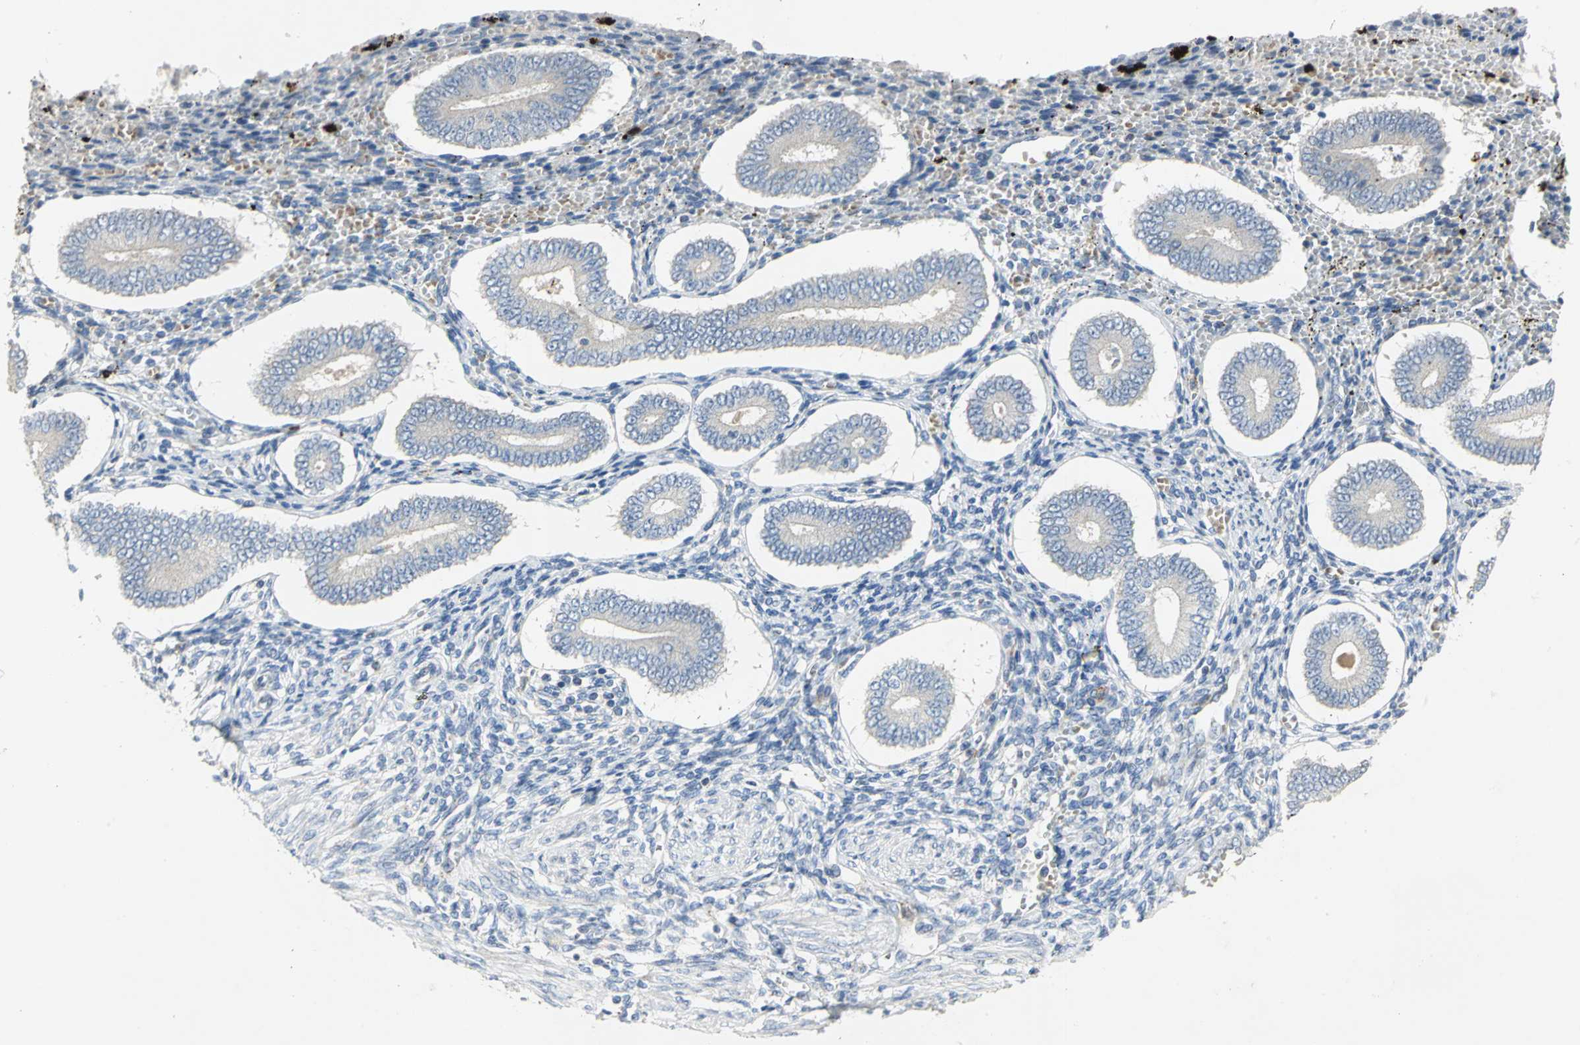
{"staining": {"intensity": "negative", "quantity": "none", "location": "none"}, "tissue": "endometrium", "cell_type": "Cells in endometrial stroma", "image_type": "normal", "snomed": [{"axis": "morphology", "description": "Normal tissue, NOS"}, {"axis": "topography", "description": "Endometrium"}], "caption": "A histopathology image of endometrium stained for a protein demonstrates no brown staining in cells in endometrial stroma. Nuclei are stained in blue.", "gene": "SPPL2B", "patient": {"sex": "female", "age": 42}}